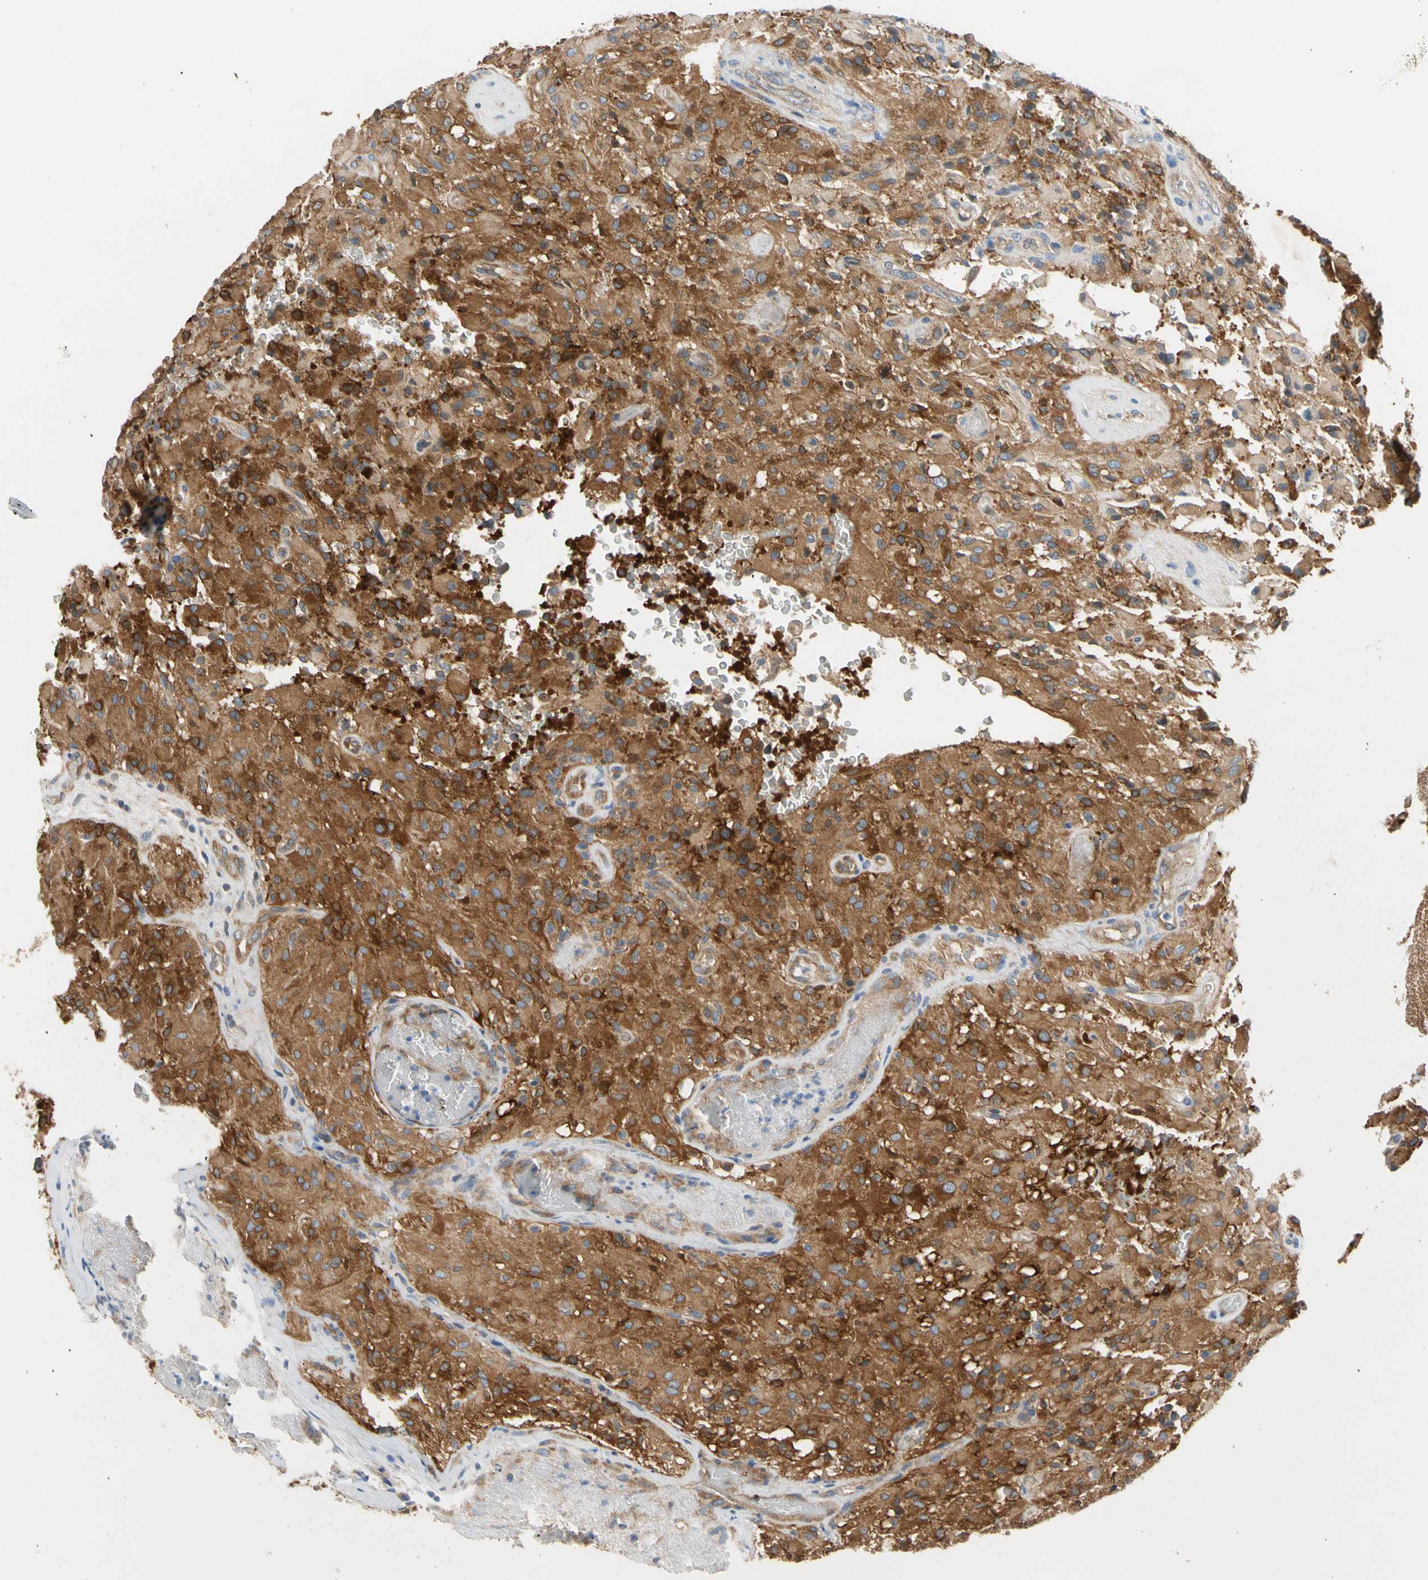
{"staining": {"intensity": "strong", "quantity": ">75%", "location": "cytoplasmic/membranous"}, "tissue": "glioma", "cell_type": "Tumor cells", "image_type": "cancer", "snomed": [{"axis": "morphology", "description": "Glioma, malignant, High grade"}, {"axis": "topography", "description": "Brain"}], "caption": "Malignant high-grade glioma was stained to show a protein in brown. There is high levels of strong cytoplasmic/membranous expression in about >75% of tumor cells.", "gene": "GPHN", "patient": {"sex": "male", "age": 71}}